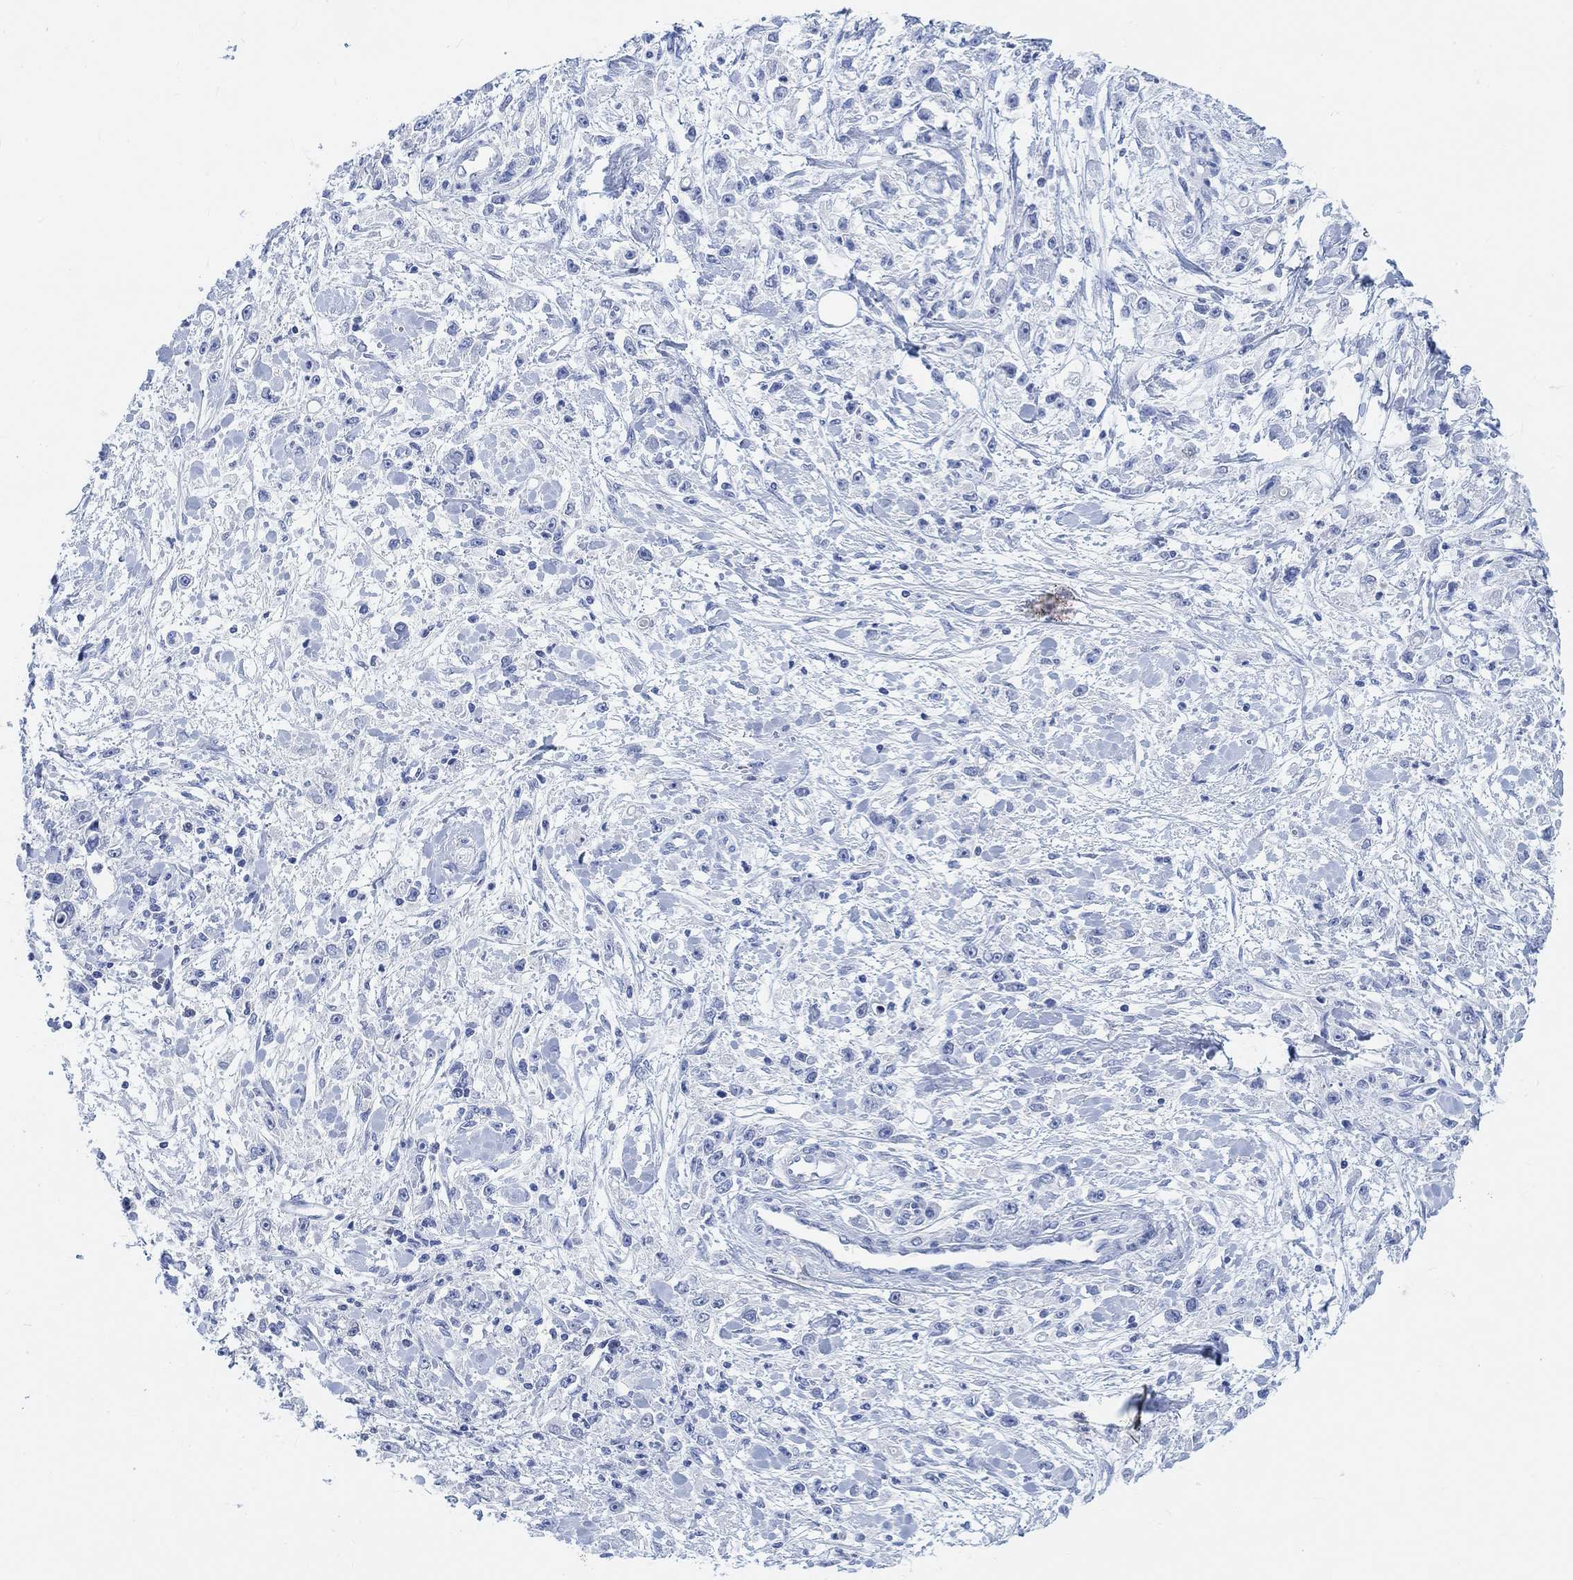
{"staining": {"intensity": "negative", "quantity": "none", "location": "none"}, "tissue": "stomach cancer", "cell_type": "Tumor cells", "image_type": "cancer", "snomed": [{"axis": "morphology", "description": "Adenocarcinoma, NOS"}, {"axis": "topography", "description": "Stomach"}], "caption": "The immunohistochemistry (IHC) image has no significant expression in tumor cells of stomach adenocarcinoma tissue.", "gene": "ENO4", "patient": {"sex": "female", "age": 59}}